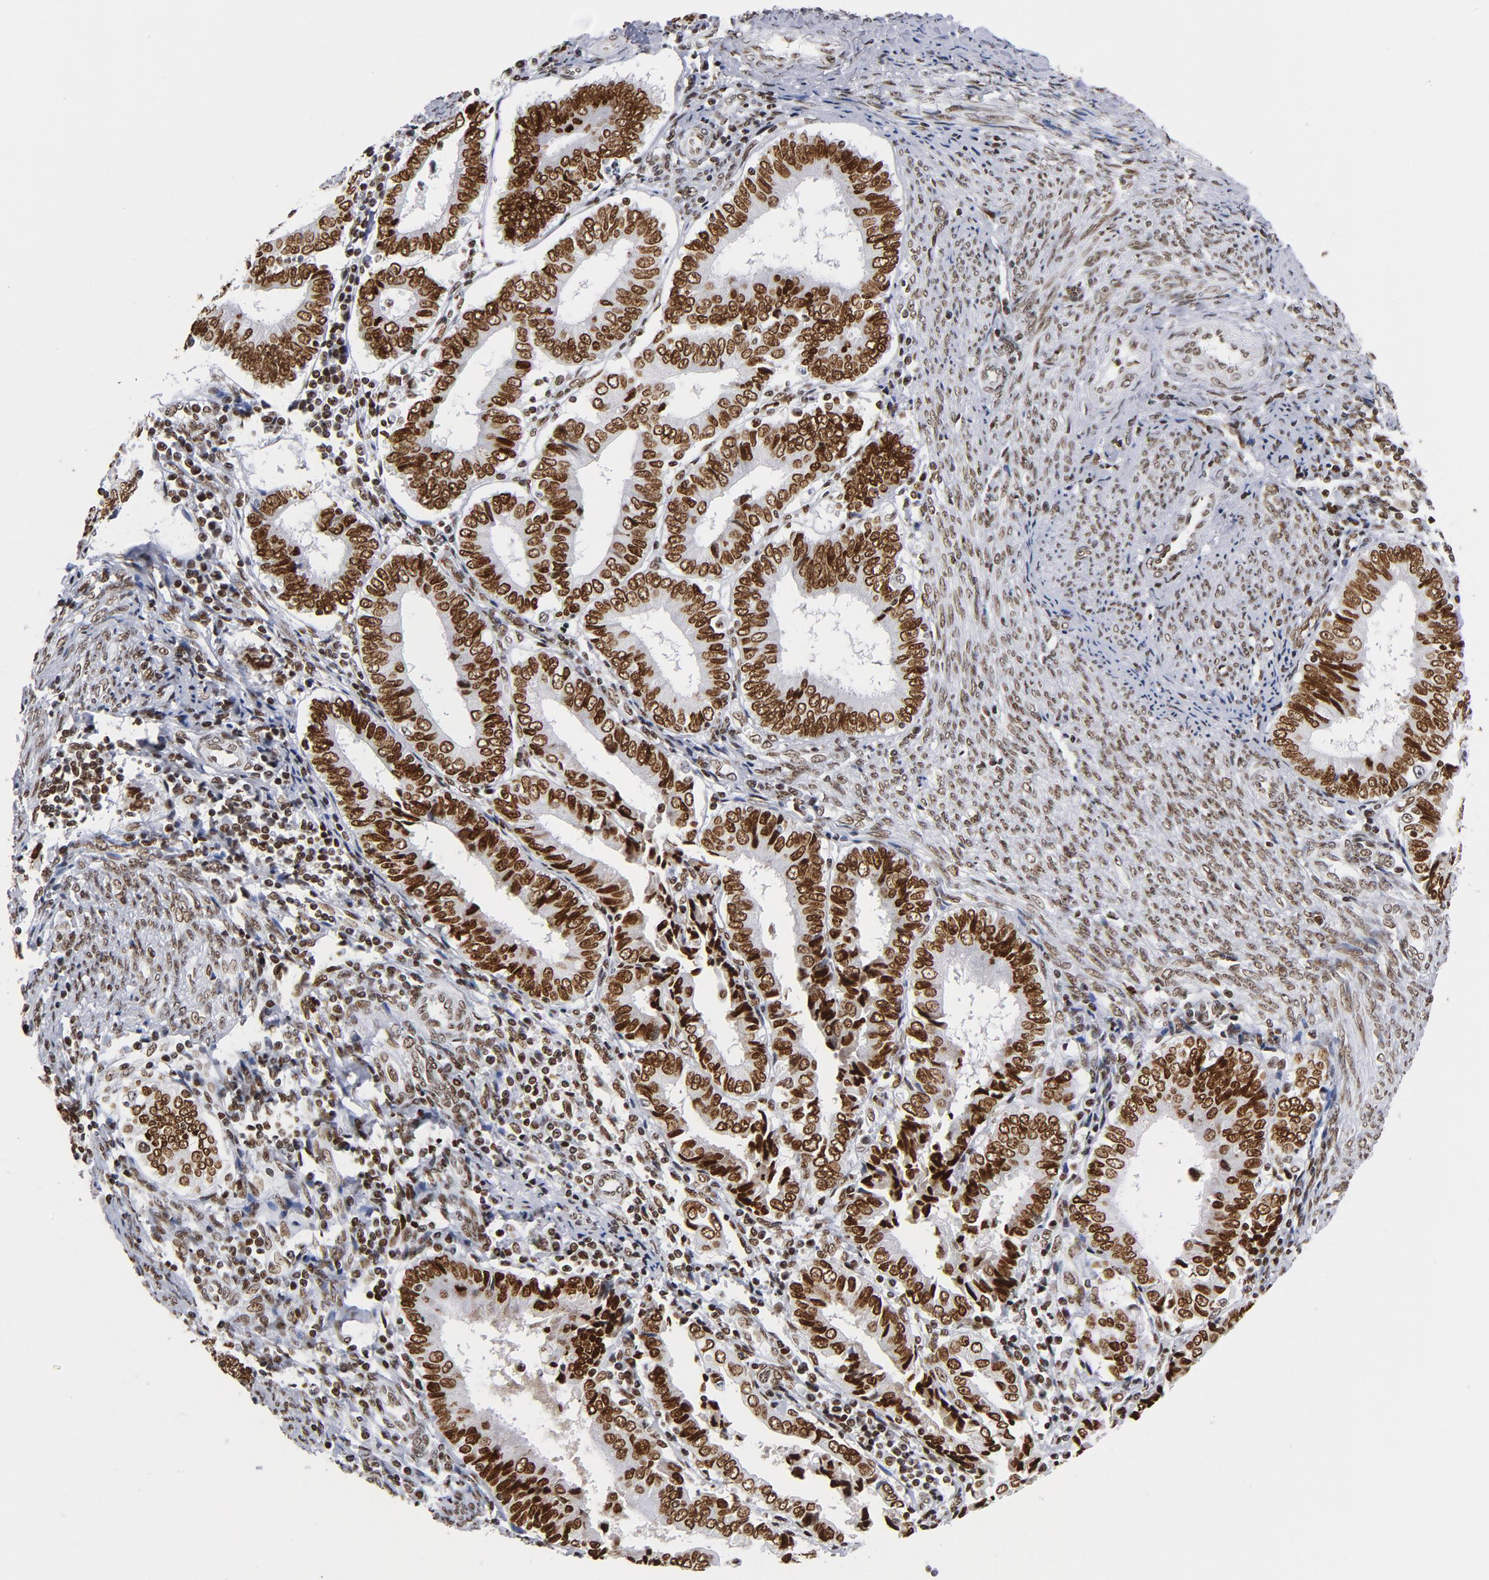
{"staining": {"intensity": "strong", "quantity": ">75%", "location": "cytoplasmic/membranous,nuclear"}, "tissue": "endometrial cancer", "cell_type": "Tumor cells", "image_type": "cancer", "snomed": [{"axis": "morphology", "description": "Adenocarcinoma, NOS"}, {"axis": "topography", "description": "Endometrium"}], "caption": "Protein expression analysis of human adenocarcinoma (endometrial) reveals strong cytoplasmic/membranous and nuclear positivity in about >75% of tumor cells. (DAB (3,3'-diaminobenzidine) IHC with brightfield microscopy, high magnification).", "gene": "TOP2B", "patient": {"sex": "female", "age": 75}}